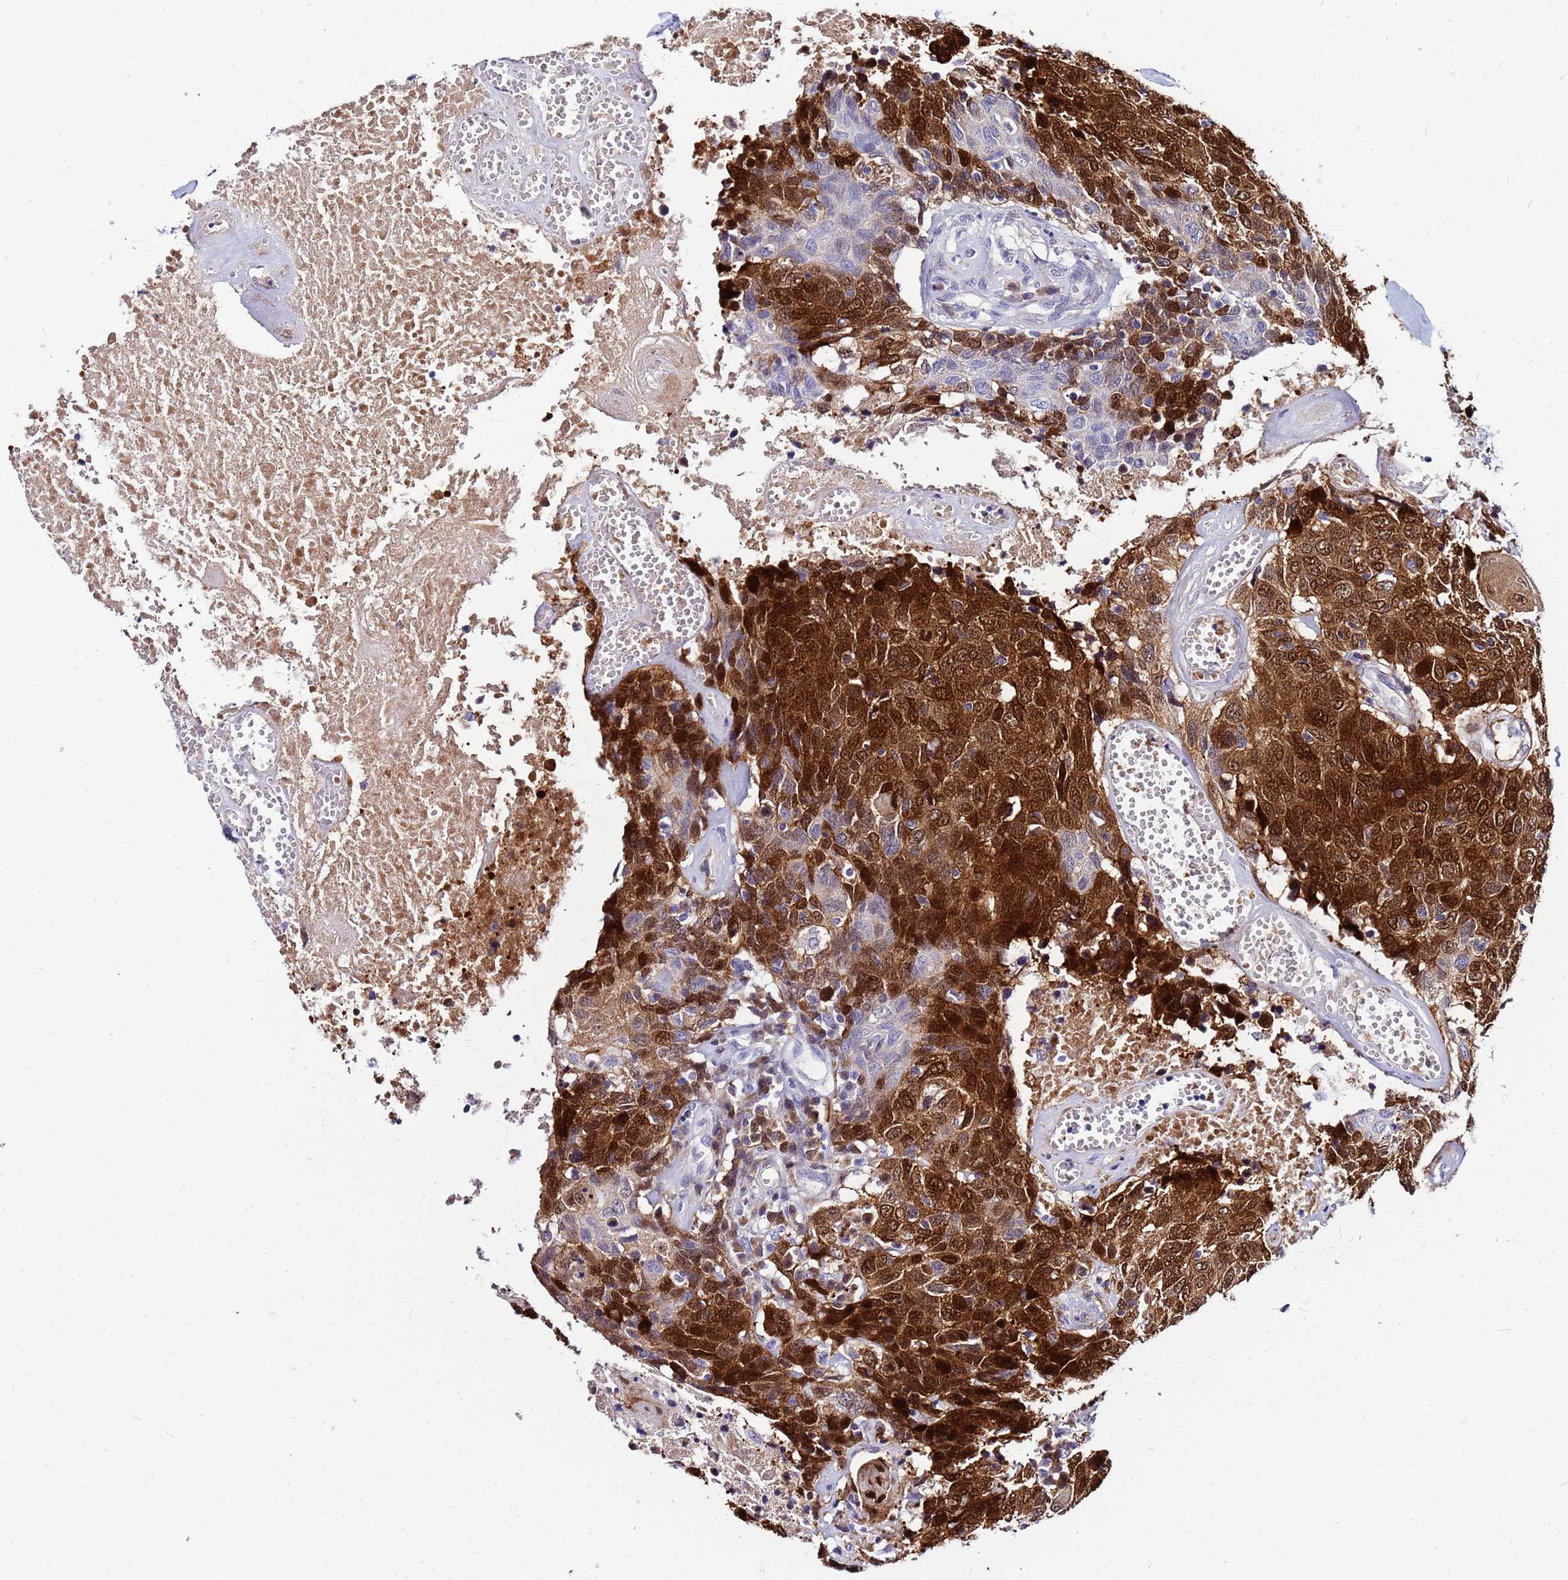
{"staining": {"intensity": "strong", "quantity": ">75%", "location": "cytoplasmic/membranous"}, "tissue": "head and neck cancer", "cell_type": "Tumor cells", "image_type": "cancer", "snomed": [{"axis": "morphology", "description": "Squamous cell carcinoma, NOS"}, {"axis": "topography", "description": "Head-Neck"}], "caption": "An immunohistochemistry (IHC) photomicrograph of neoplastic tissue is shown. Protein staining in brown highlights strong cytoplasmic/membranous positivity in squamous cell carcinoma (head and neck) within tumor cells.", "gene": "PPP1R14C", "patient": {"sex": "male", "age": 66}}